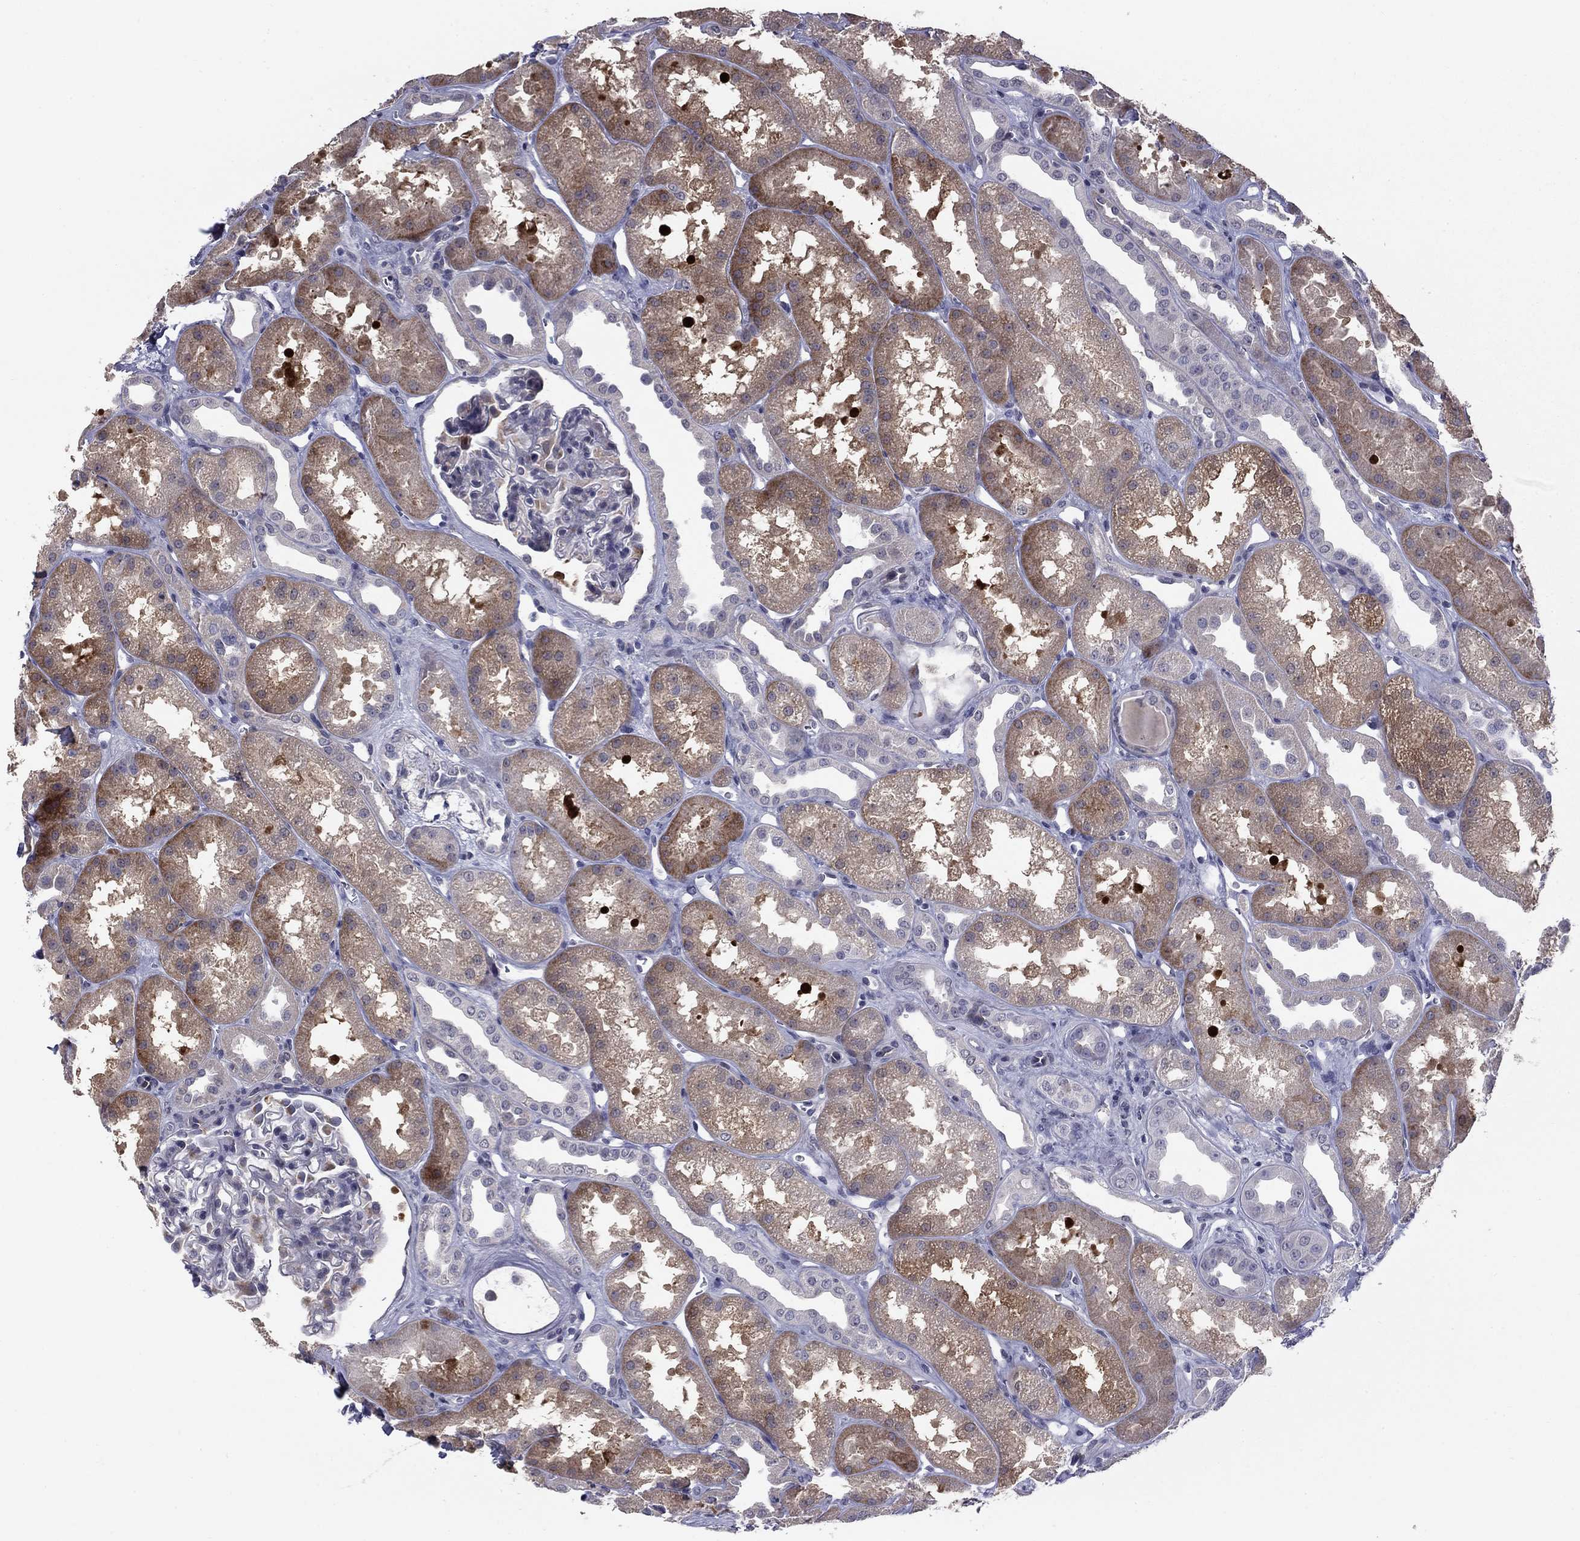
{"staining": {"intensity": "weak", "quantity": "<25%", "location": "cytoplasmic/membranous"}, "tissue": "kidney", "cell_type": "Cells in glomeruli", "image_type": "normal", "snomed": [{"axis": "morphology", "description": "Normal tissue, NOS"}, {"axis": "topography", "description": "Kidney"}], "caption": "Micrograph shows no significant protein positivity in cells in glomeruli of benign kidney. The staining is performed using DAB brown chromogen with nuclei counter-stained in using hematoxylin.", "gene": "PRRT2", "patient": {"sex": "male", "age": 61}}